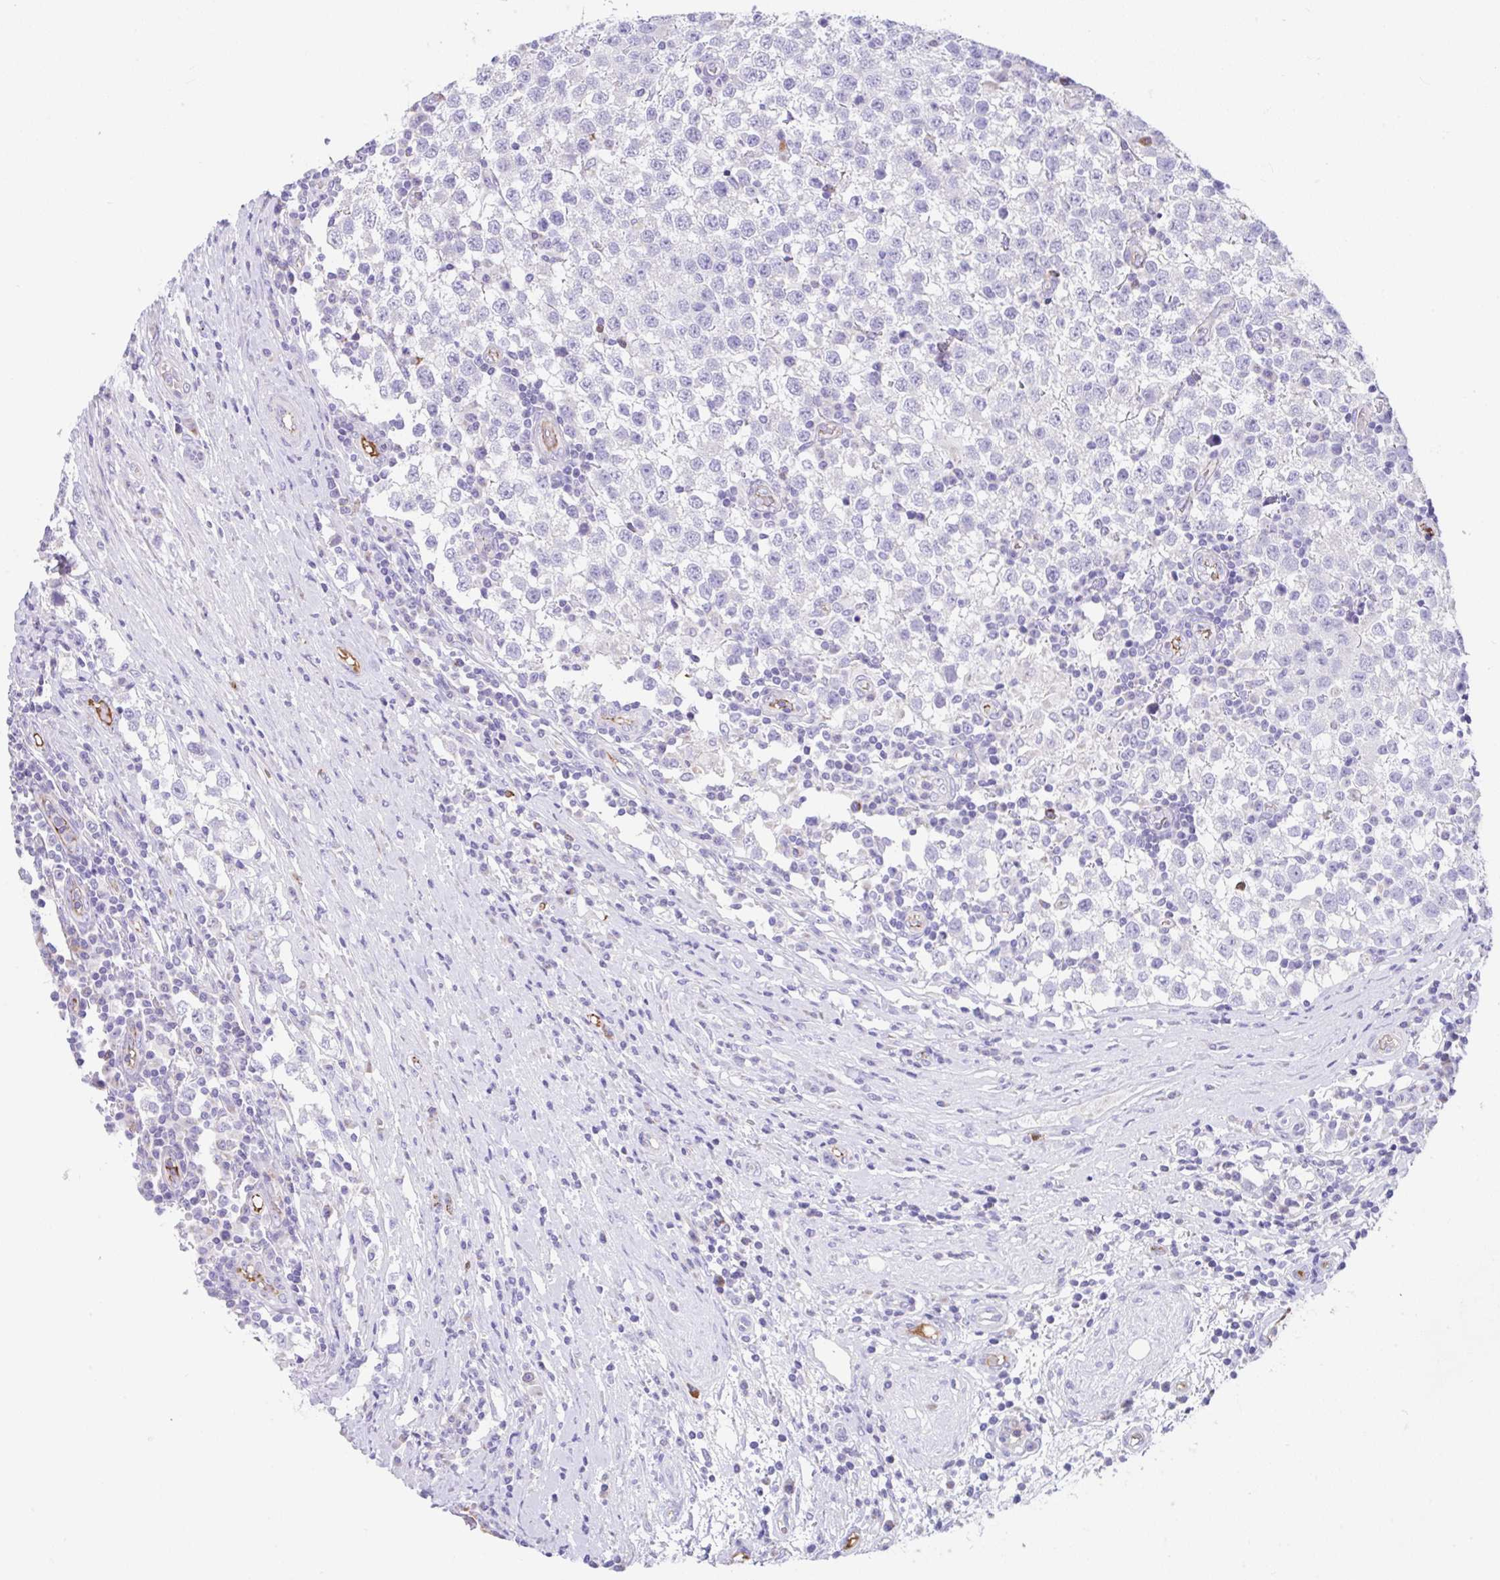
{"staining": {"intensity": "negative", "quantity": "none", "location": "none"}, "tissue": "testis cancer", "cell_type": "Tumor cells", "image_type": "cancer", "snomed": [{"axis": "morphology", "description": "Seminoma, NOS"}, {"axis": "topography", "description": "Testis"}], "caption": "This is an immunohistochemistry photomicrograph of human testis cancer (seminoma). There is no staining in tumor cells.", "gene": "CCSAP", "patient": {"sex": "male", "age": 34}}